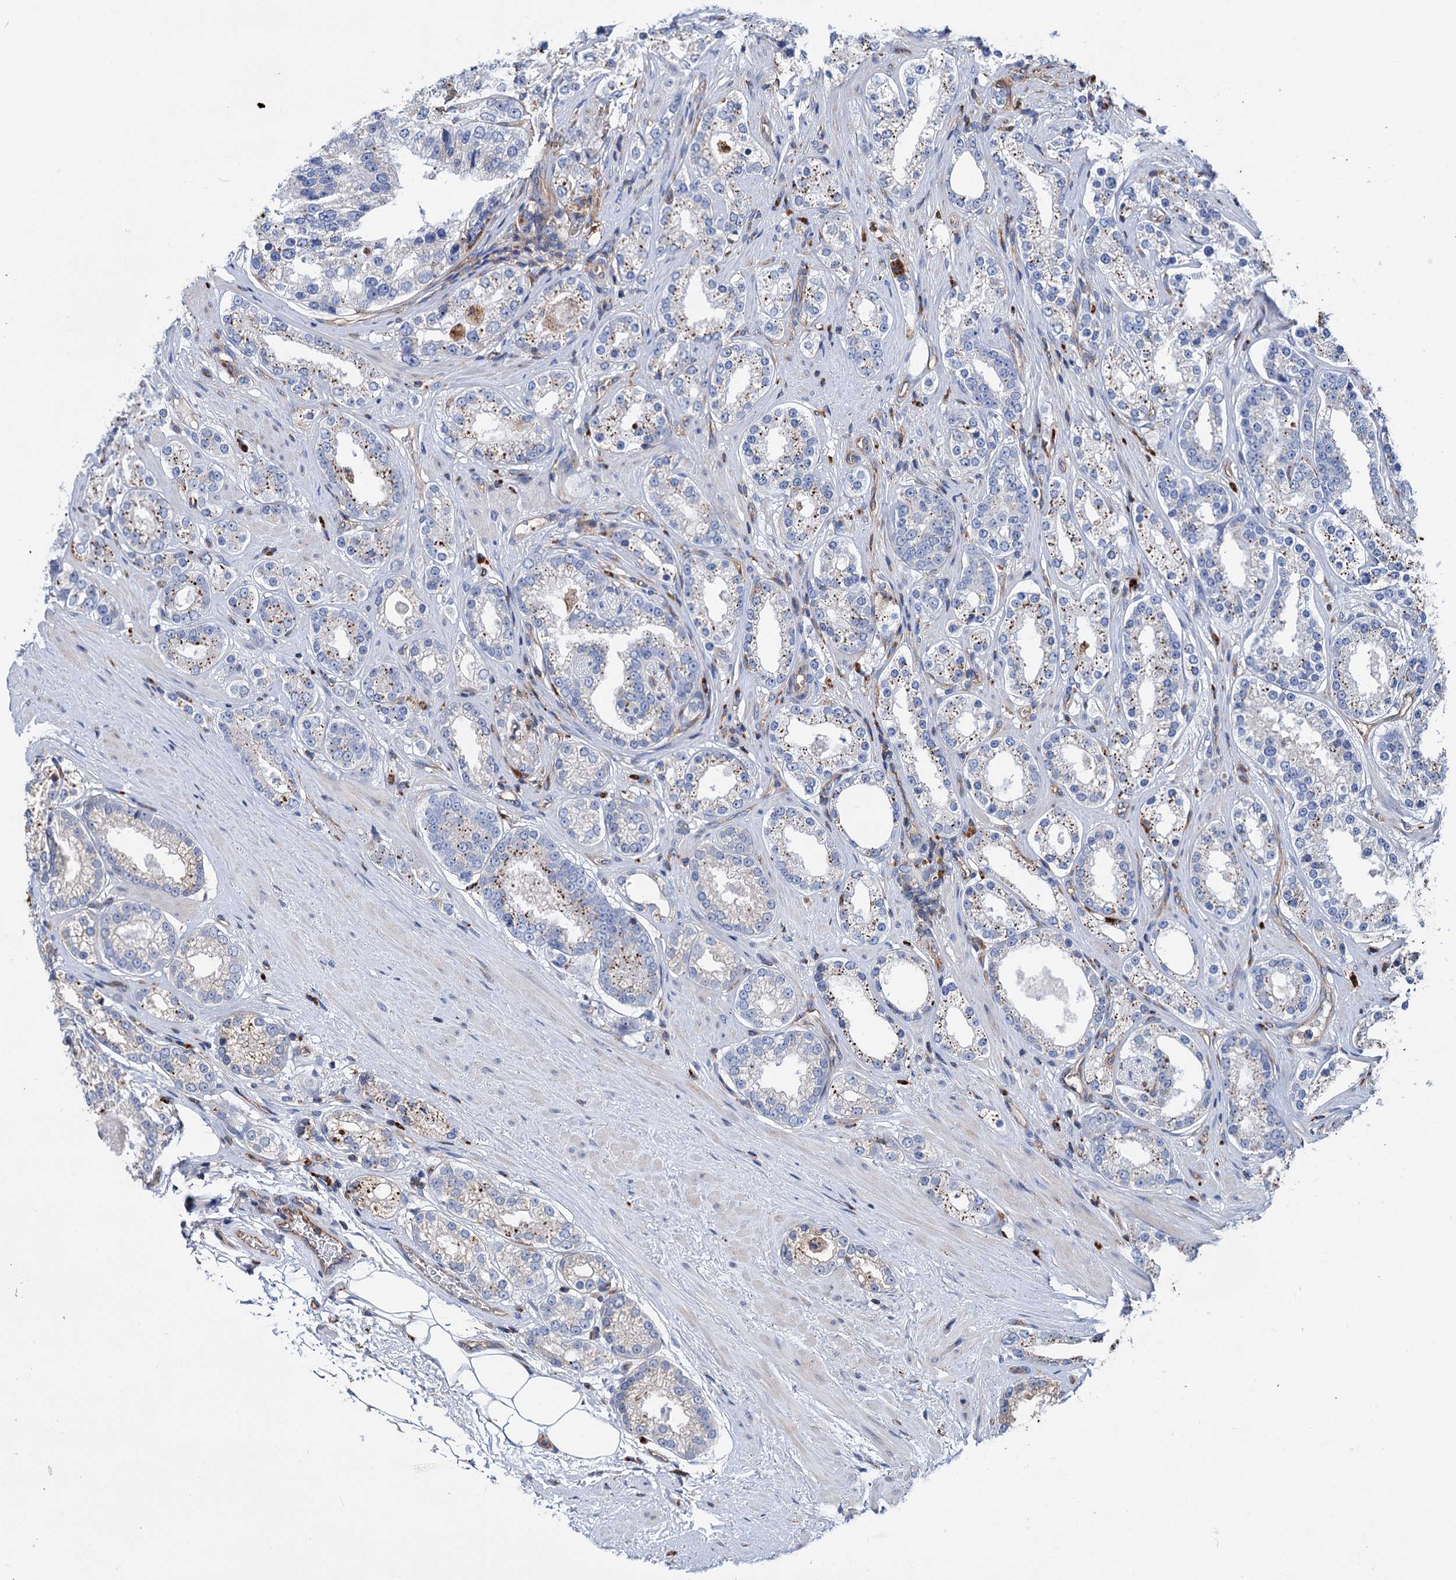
{"staining": {"intensity": "weak", "quantity": ">75%", "location": "cytoplasmic/membranous"}, "tissue": "prostate cancer", "cell_type": "Tumor cells", "image_type": "cancer", "snomed": [{"axis": "morphology", "description": "Normal tissue, NOS"}, {"axis": "morphology", "description": "Adenocarcinoma, High grade"}, {"axis": "topography", "description": "Prostate"}], "caption": "Weak cytoplasmic/membranous protein expression is present in approximately >75% of tumor cells in prostate high-grade adenocarcinoma.", "gene": "SCPEP1", "patient": {"sex": "male", "age": 83}}